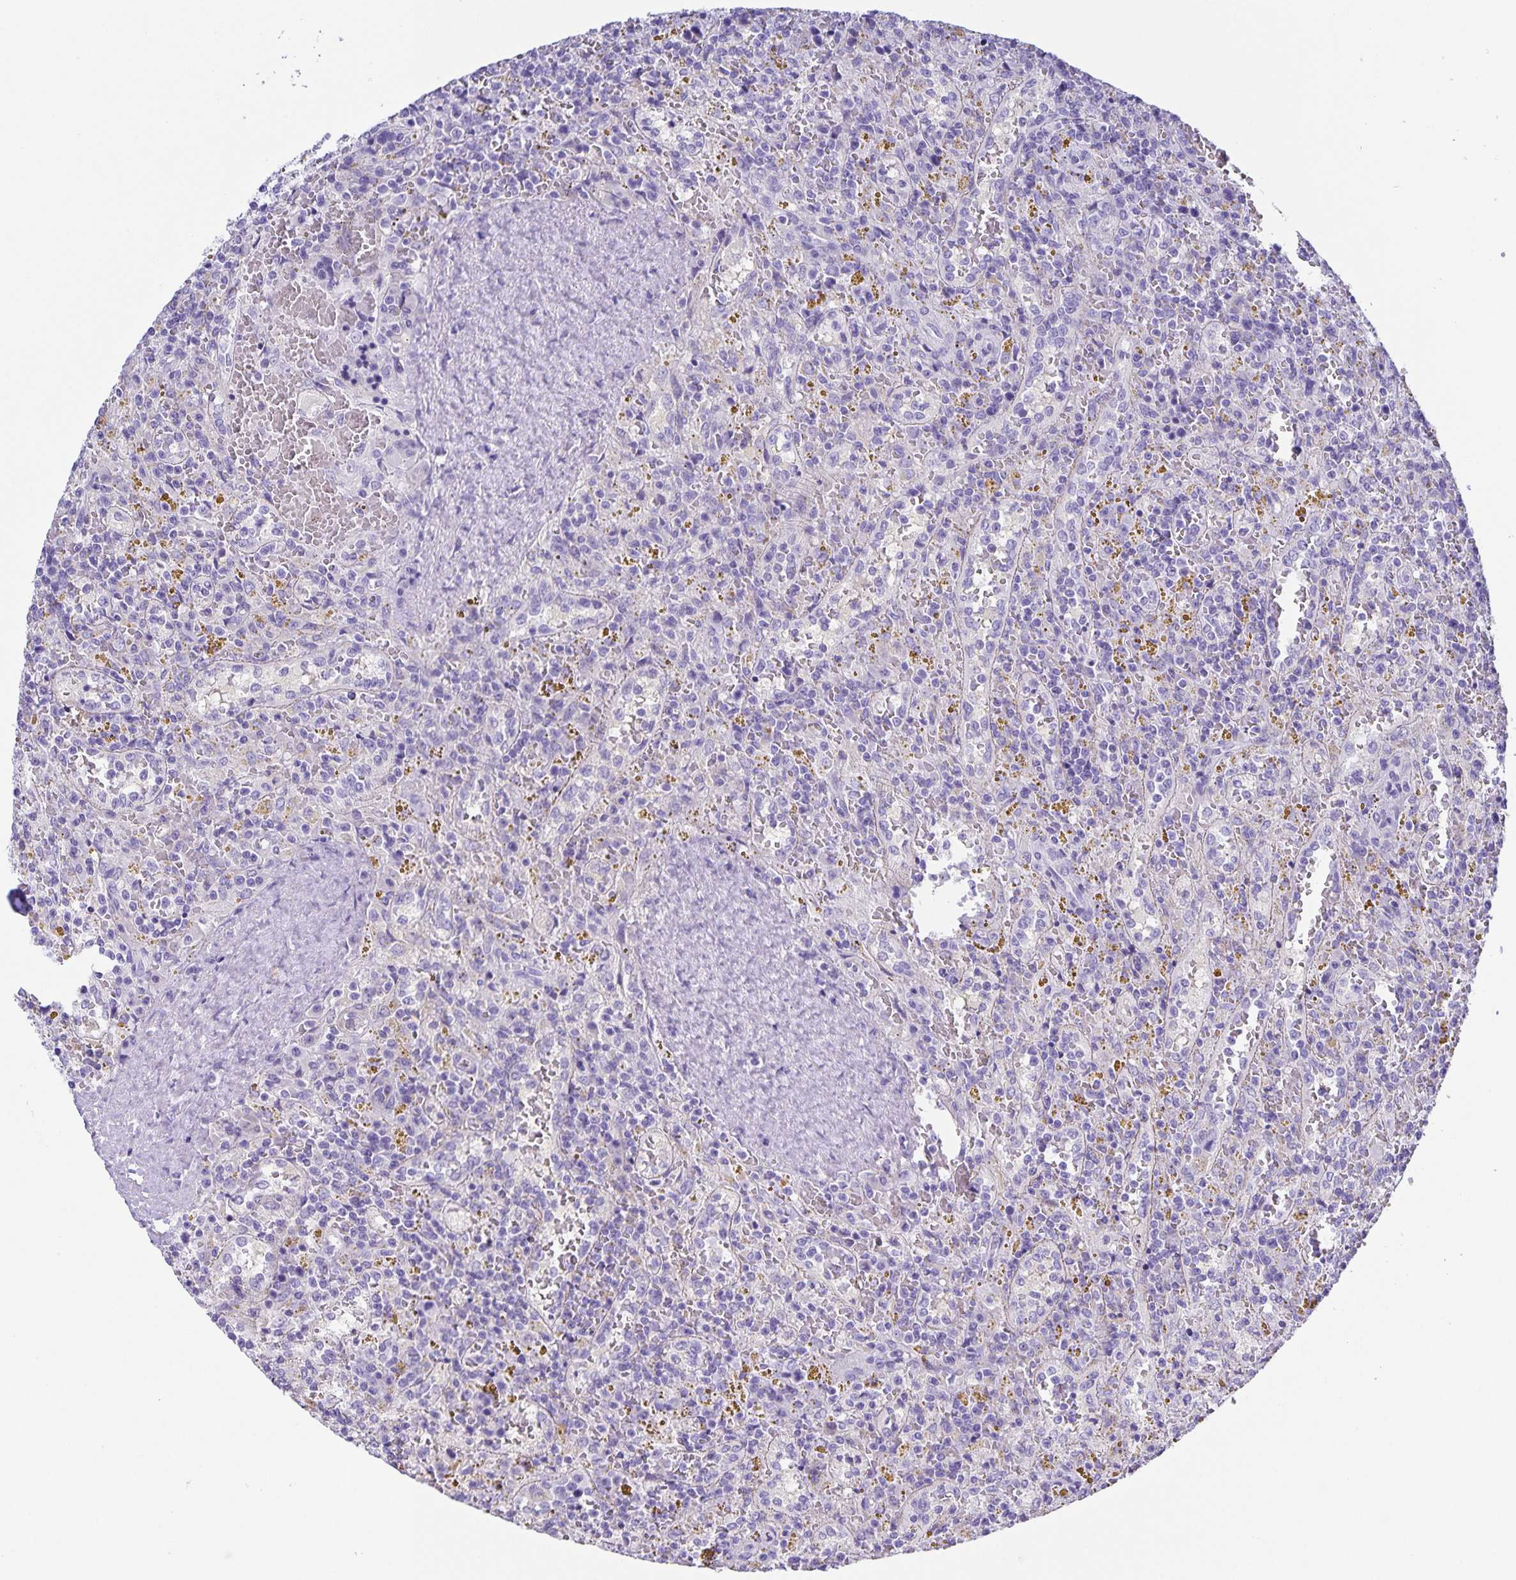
{"staining": {"intensity": "negative", "quantity": "none", "location": "none"}, "tissue": "lymphoma", "cell_type": "Tumor cells", "image_type": "cancer", "snomed": [{"axis": "morphology", "description": "Malignant lymphoma, non-Hodgkin's type, Low grade"}, {"axis": "topography", "description": "Spleen"}], "caption": "Tumor cells show no significant protein staining in low-grade malignant lymphoma, non-Hodgkin's type.", "gene": "UBQLN3", "patient": {"sex": "female", "age": 65}}